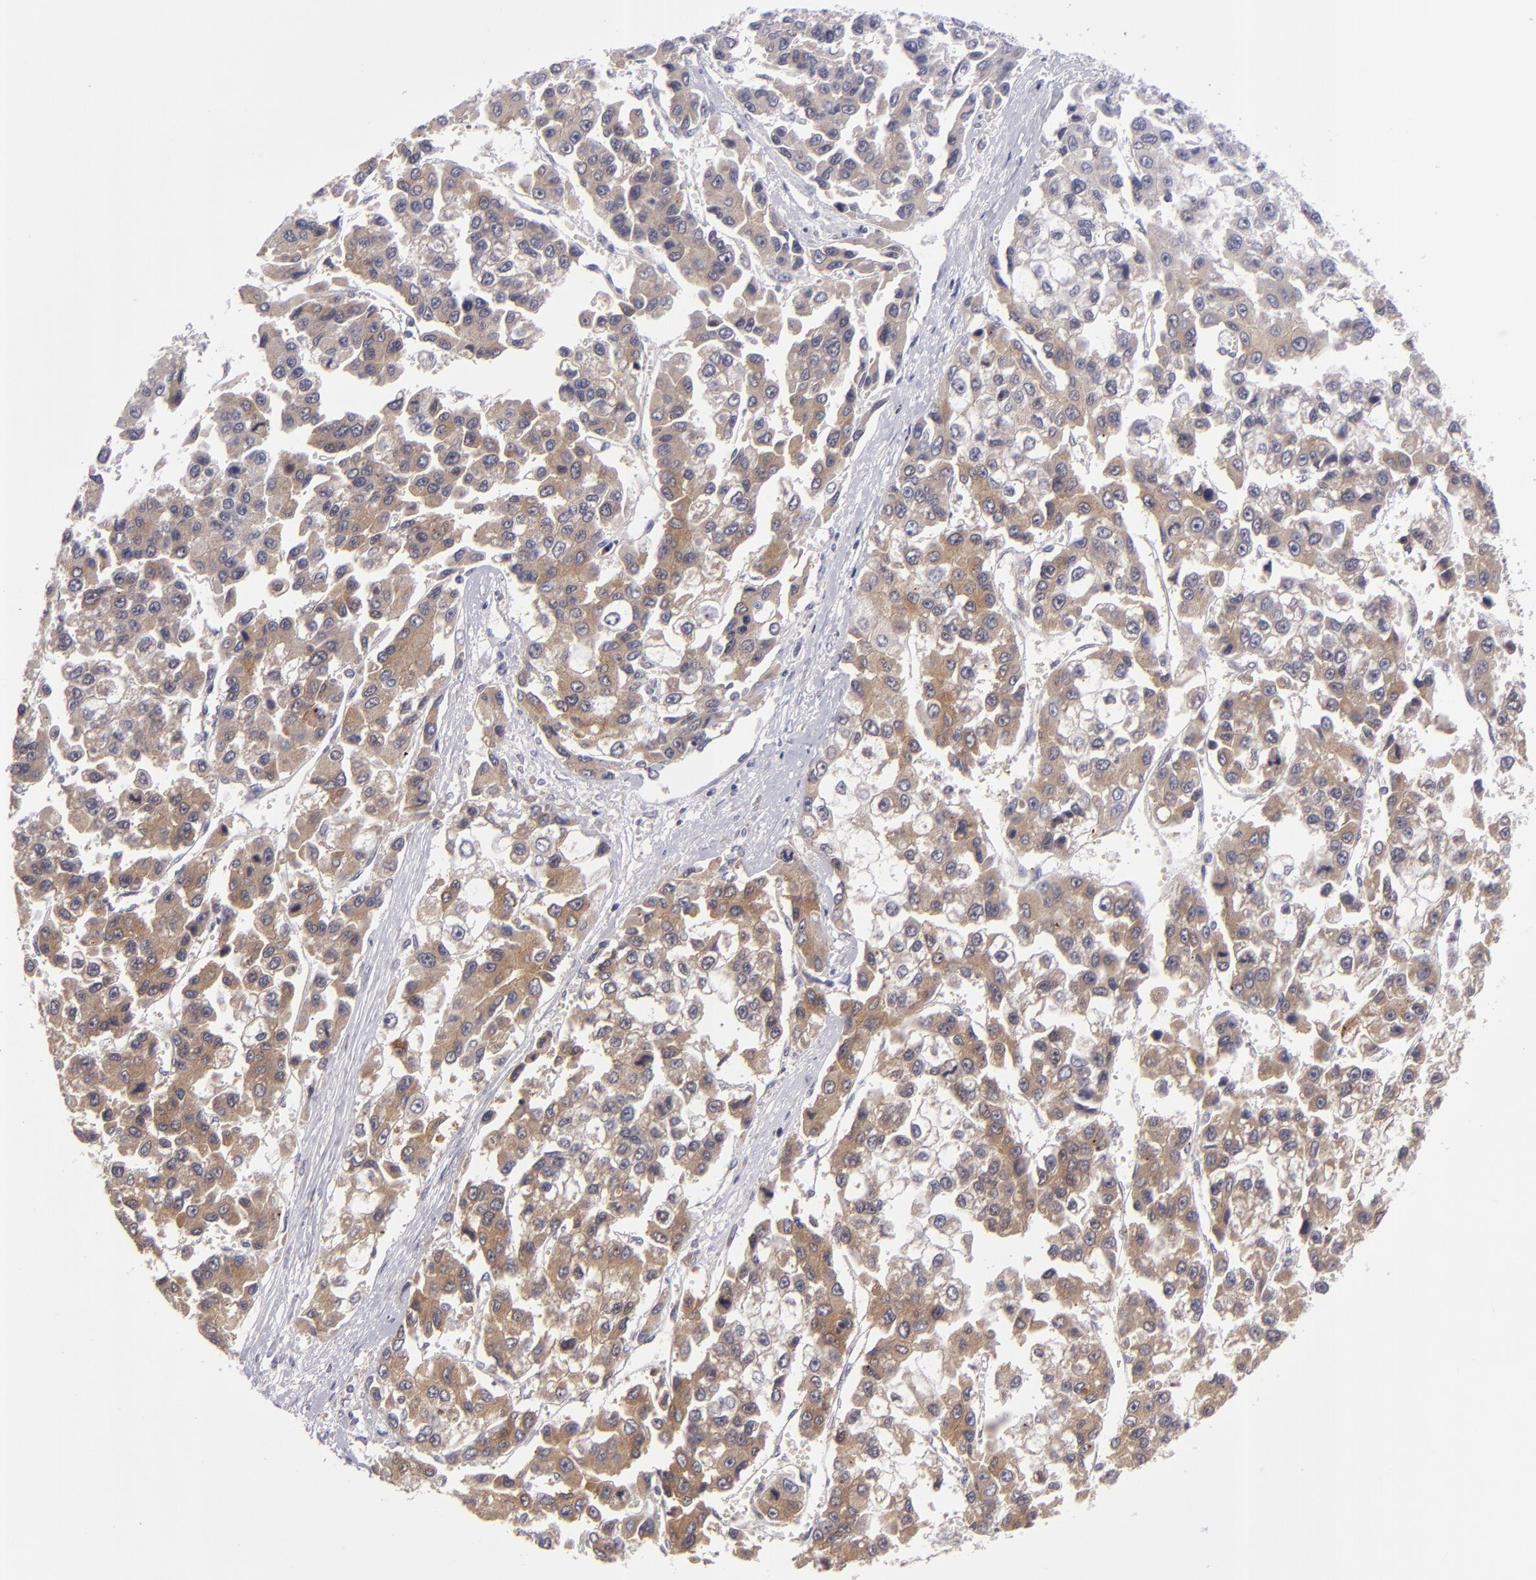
{"staining": {"intensity": "moderate", "quantity": ">75%", "location": "cytoplasmic/membranous"}, "tissue": "liver cancer", "cell_type": "Tumor cells", "image_type": "cancer", "snomed": [{"axis": "morphology", "description": "Carcinoma, Hepatocellular, NOS"}, {"axis": "topography", "description": "Liver"}], "caption": "Immunohistochemistry histopathology image of neoplastic tissue: human liver cancer stained using immunohistochemistry (IHC) displays medium levels of moderate protein expression localized specifically in the cytoplasmic/membranous of tumor cells, appearing as a cytoplasmic/membranous brown color.", "gene": "SH2D4A", "patient": {"sex": "female", "age": 66}}